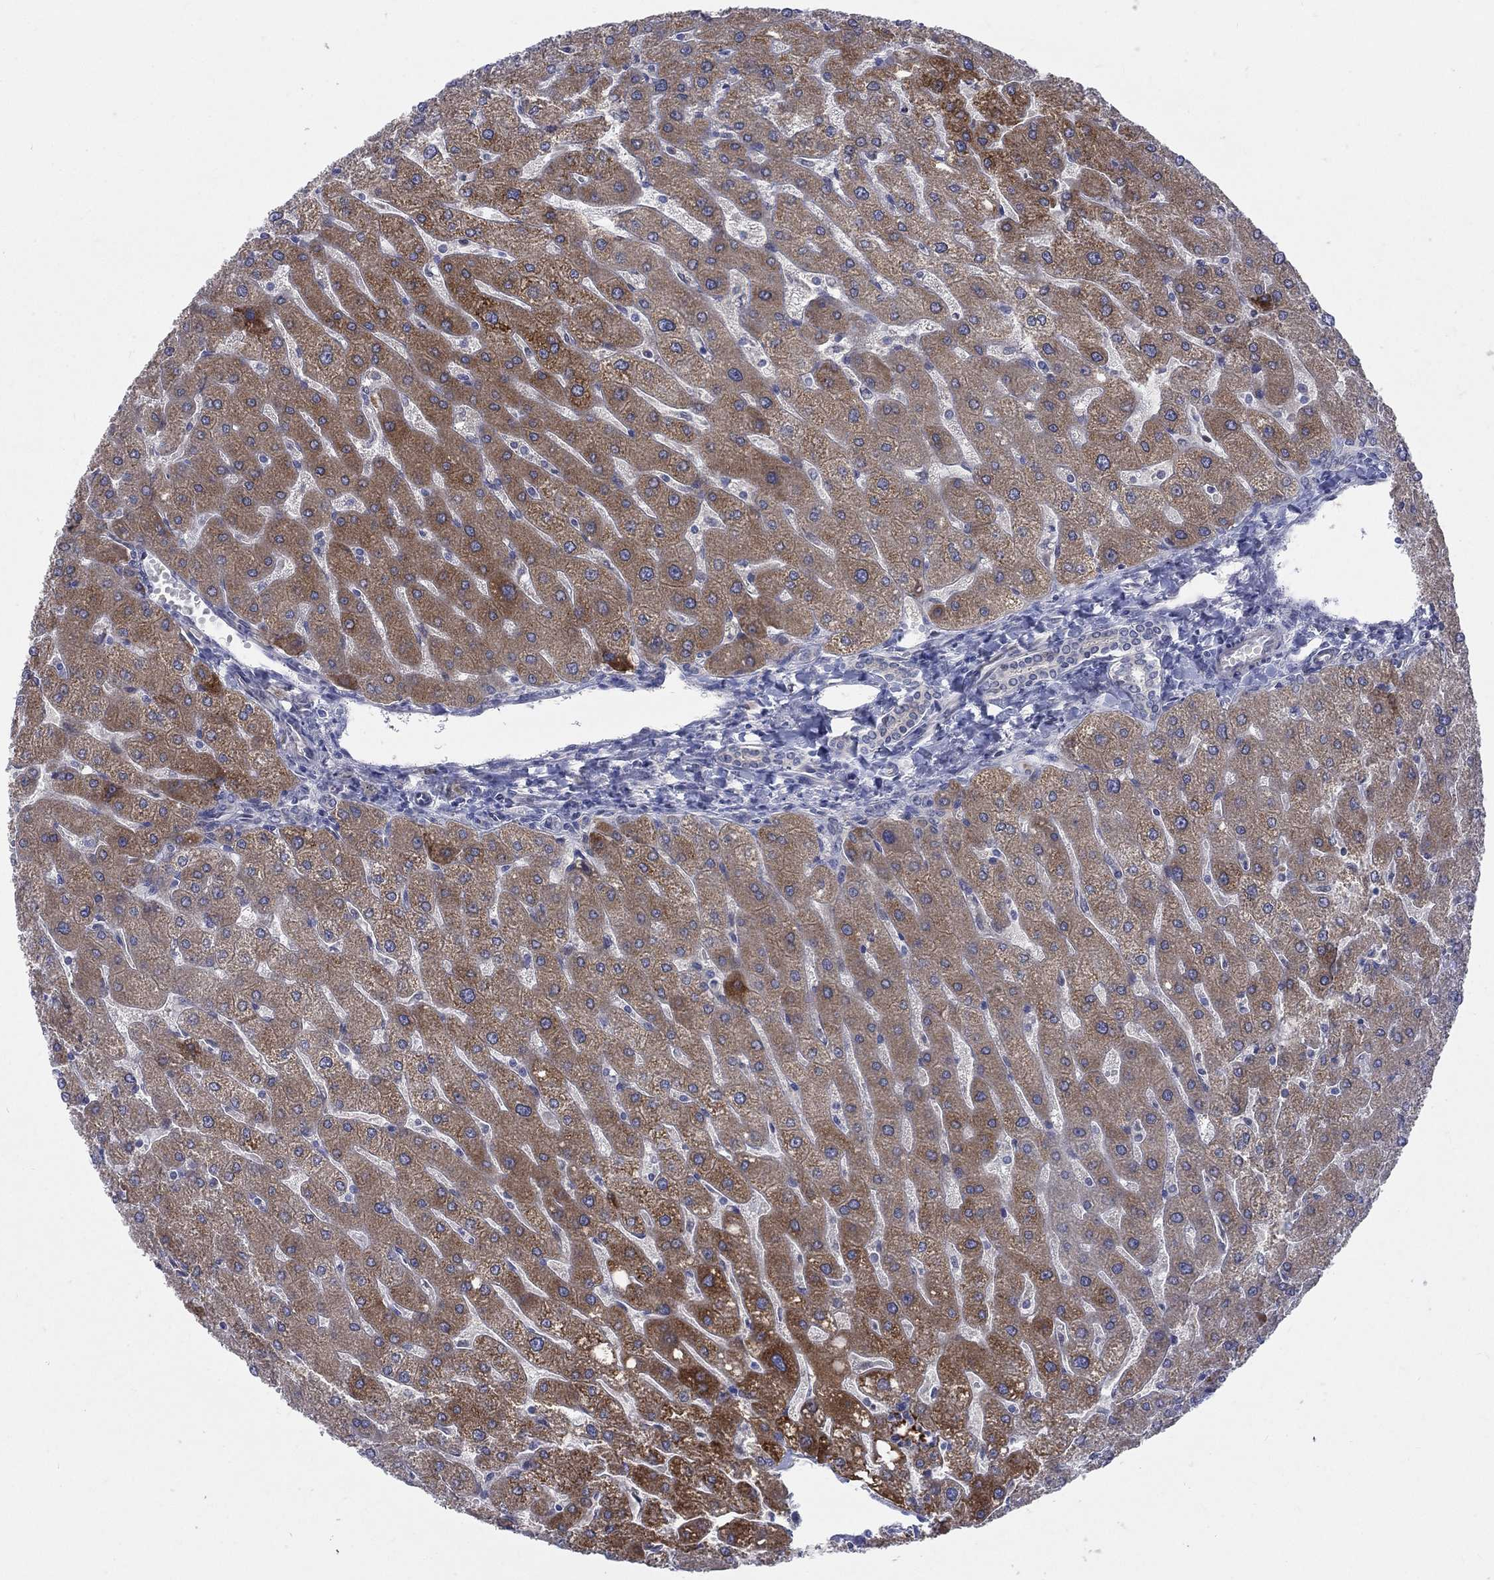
{"staining": {"intensity": "negative", "quantity": "none", "location": "none"}, "tissue": "liver", "cell_type": "Cholangiocytes", "image_type": "normal", "snomed": [{"axis": "morphology", "description": "Normal tissue, NOS"}, {"axis": "topography", "description": "Liver"}], "caption": "IHC of benign human liver shows no positivity in cholangiocytes. Nuclei are stained in blue.", "gene": "EGFLAM", "patient": {"sex": "male", "age": 67}}